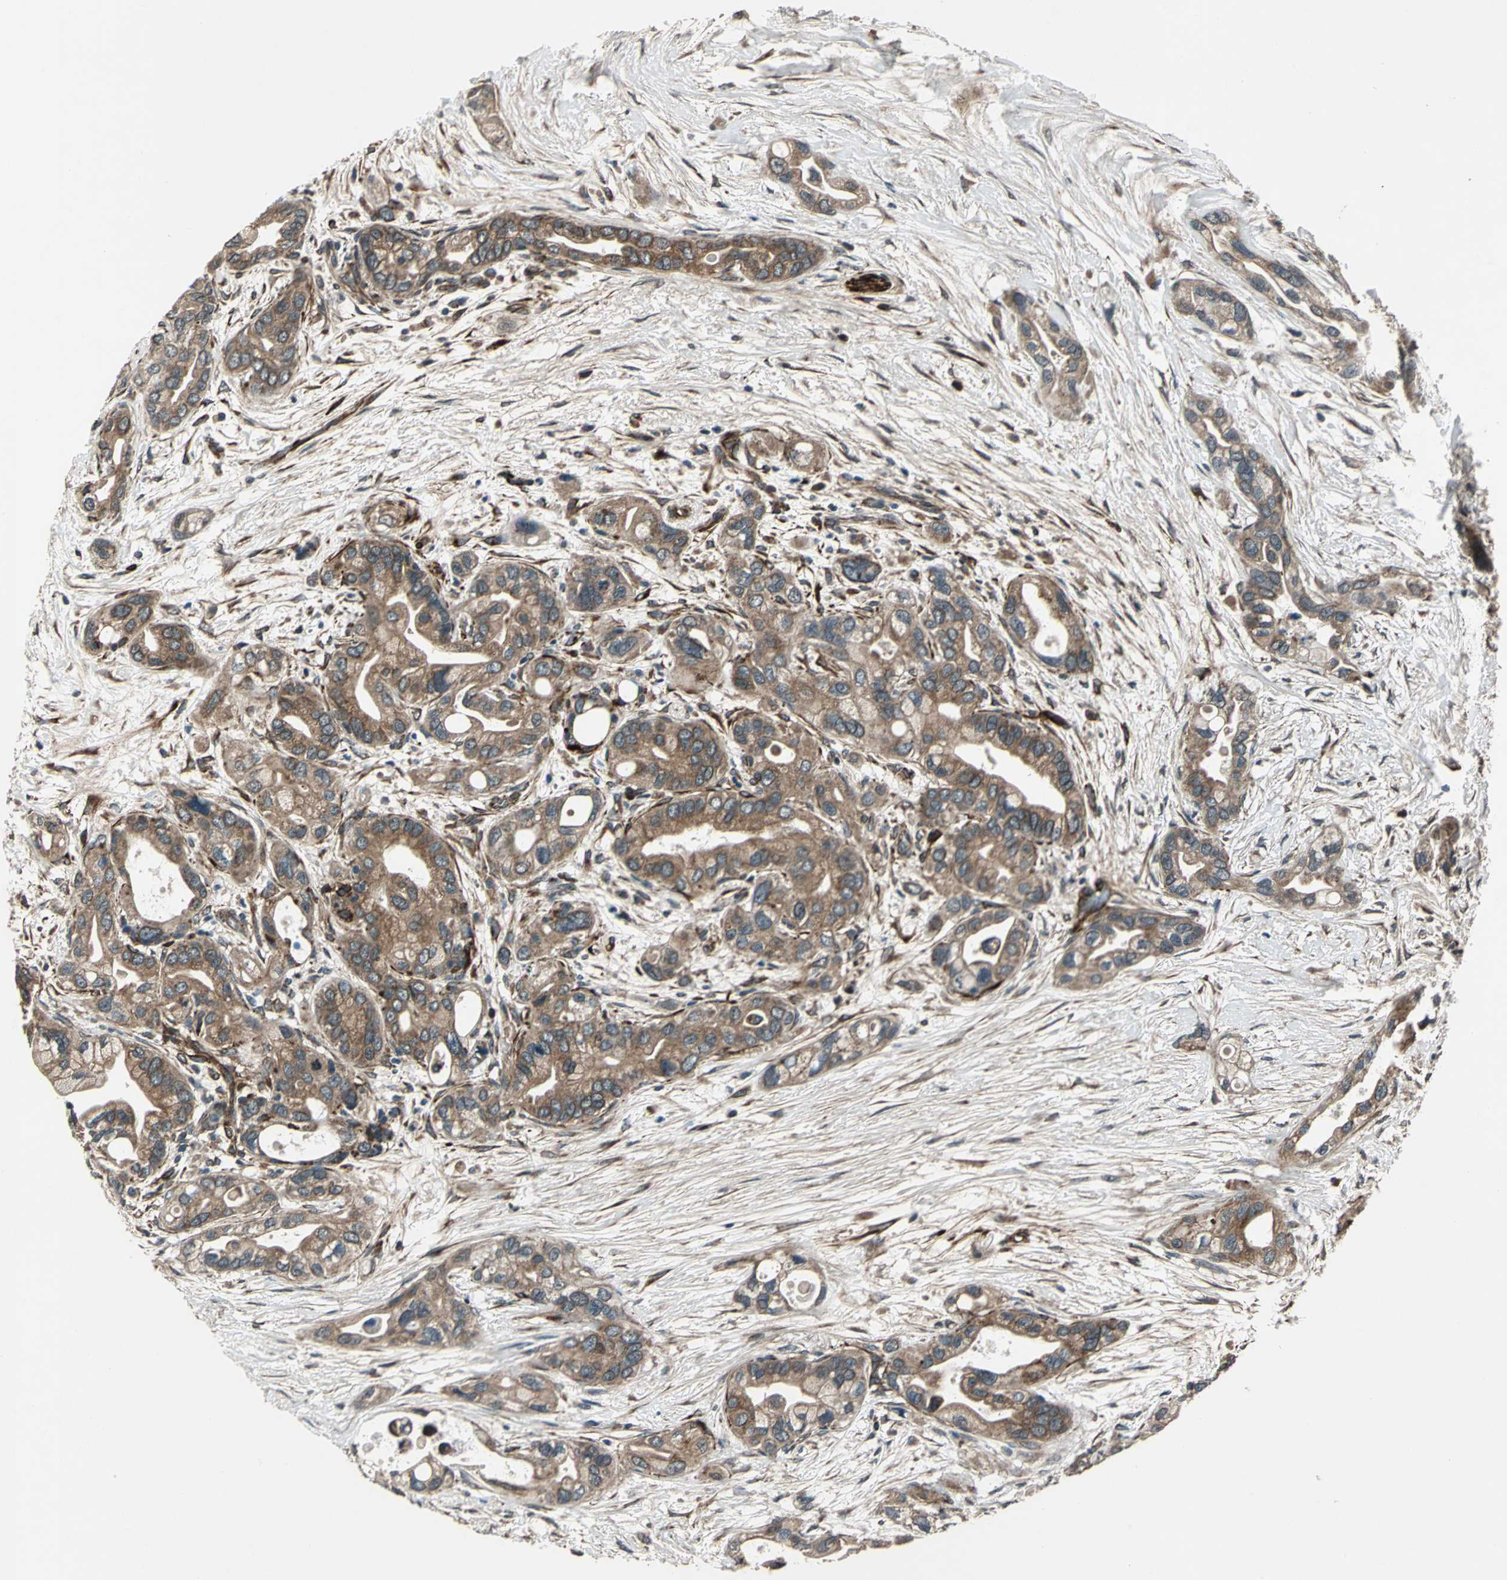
{"staining": {"intensity": "moderate", "quantity": ">75%", "location": "cytoplasmic/membranous"}, "tissue": "pancreatic cancer", "cell_type": "Tumor cells", "image_type": "cancer", "snomed": [{"axis": "morphology", "description": "Adenocarcinoma, NOS"}, {"axis": "topography", "description": "Pancreas"}], "caption": "Pancreatic cancer (adenocarcinoma) stained with DAB (3,3'-diaminobenzidine) IHC exhibits medium levels of moderate cytoplasmic/membranous staining in about >75% of tumor cells. (Stains: DAB in brown, nuclei in blue, Microscopy: brightfield microscopy at high magnification).", "gene": "EXD2", "patient": {"sex": "female", "age": 77}}